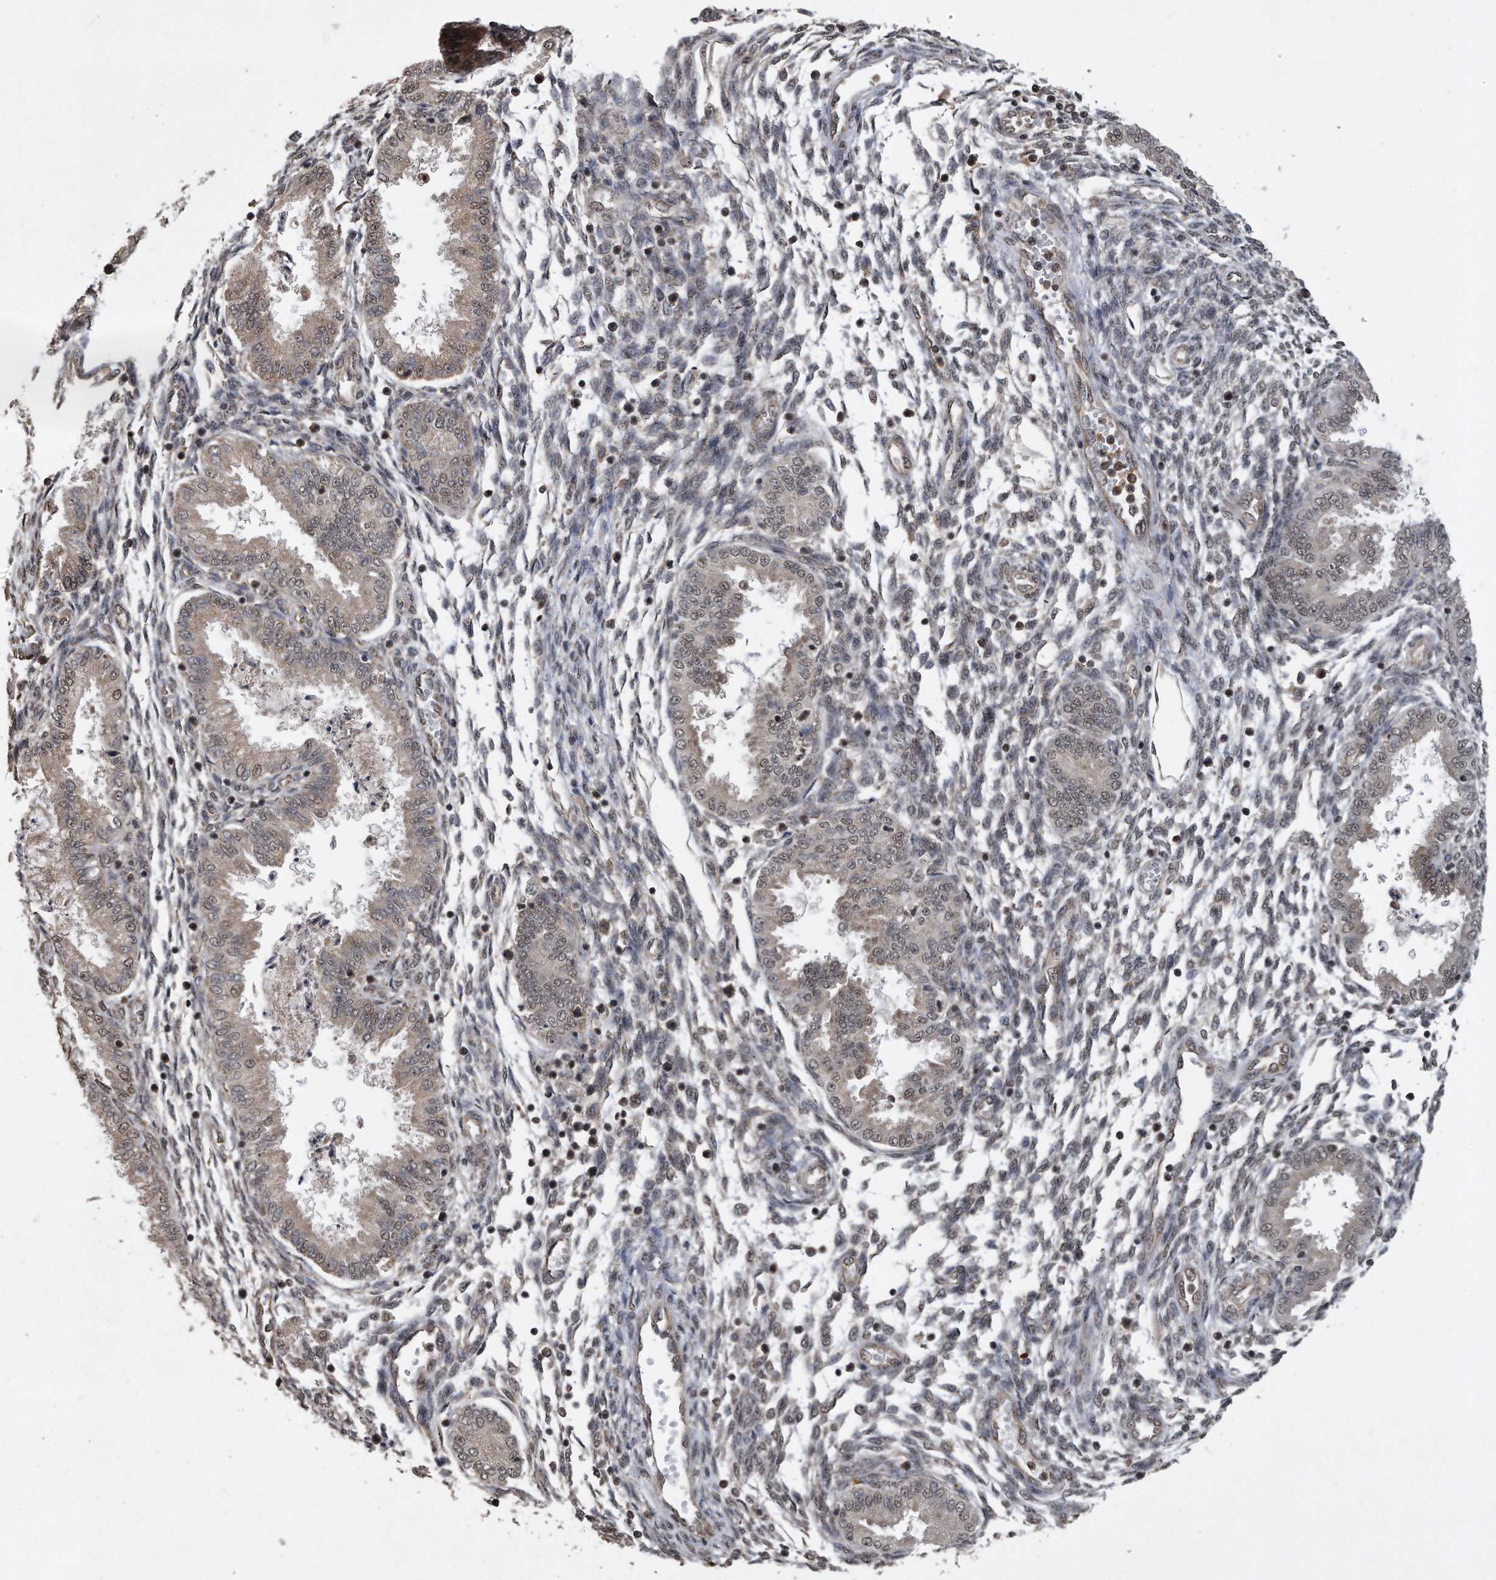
{"staining": {"intensity": "weak", "quantity": "25%-75%", "location": "nuclear"}, "tissue": "endometrium", "cell_type": "Cells in endometrial stroma", "image_type": "normal", "snomed": [{"axis": "morphology", "description": "Normal tissue, NOS"}, {"axis": "topography", "description": "Endometrium"}], "caption": "IHC (DAB (3,3'-diaminobenzidine)) staining of normal human endometrium reveals weak nuclear protein expression in about 25%-75% of cells in endometrial stroma. The protein is shown in brown color, while the nuclei are stained blue.", "gene": "CRYZL1", "patient": {"sex": "female", "age": 33}}